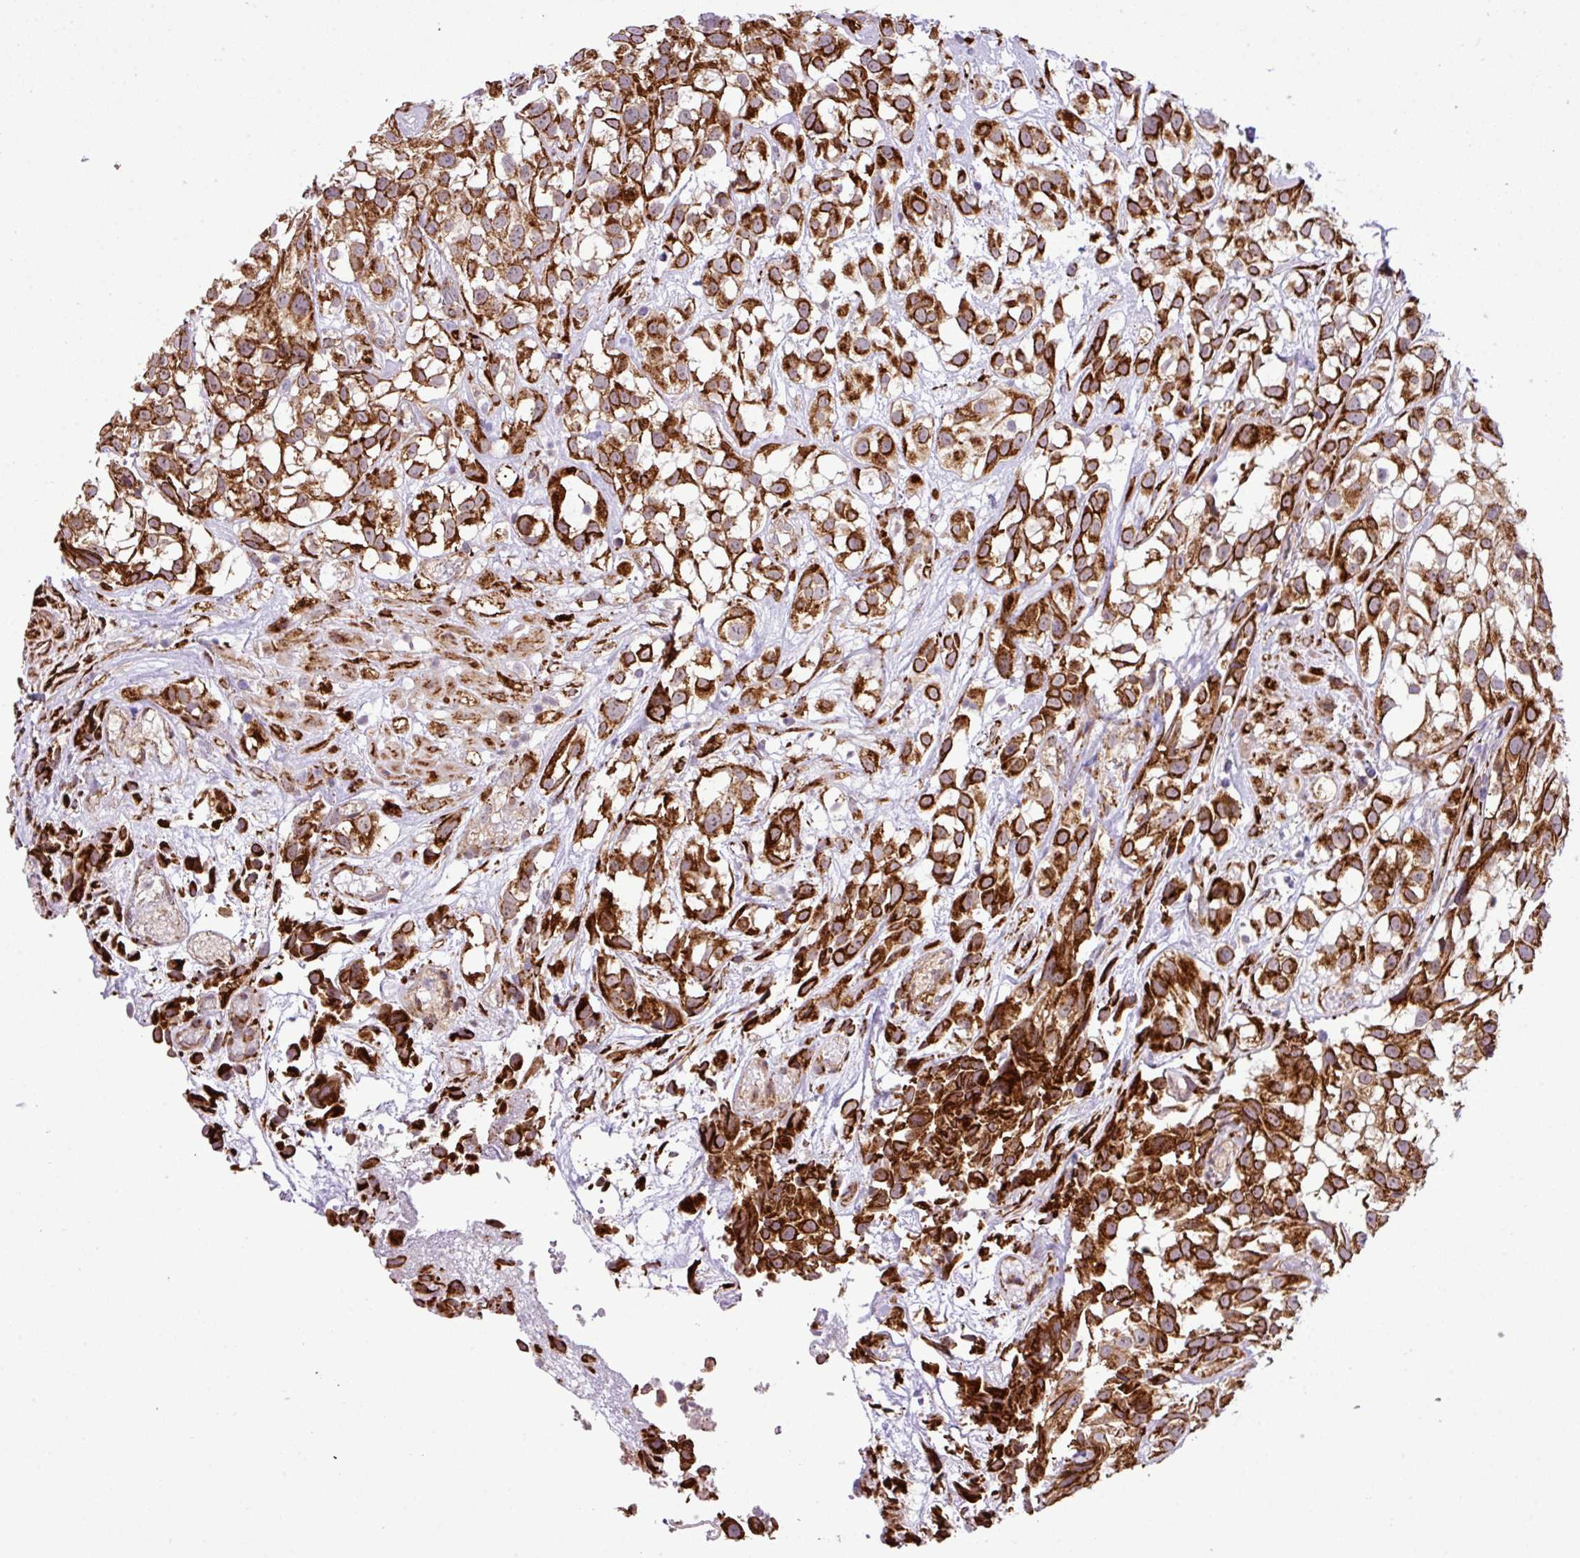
{"staining": {"intensity": "strong", "quantity": ">75%", "location": "cytoplasmic/membranous"}, "tissue": "urothelial cancer", "cell_type": "Tumor cells", "image_type": "cancer", "snomed": [{"axis": "morphology", "description": "Urothelial carcinoma, High grade"}, {"axis": "topography", "description": "Urinary bladder"}], "caption": "High-magnification brightfield microscopy of high-grade urothelial carcinoma stained with DAB (3,3'-diaminobenzidine) (brown) and counterstained with hematoxylin (blue). tumor cells exhibit strong cytoplasmic/membranous expression is seen in about>75% of cells.", "gene": "CFAP97", "patient": {"sex": "male", "age": 56}}